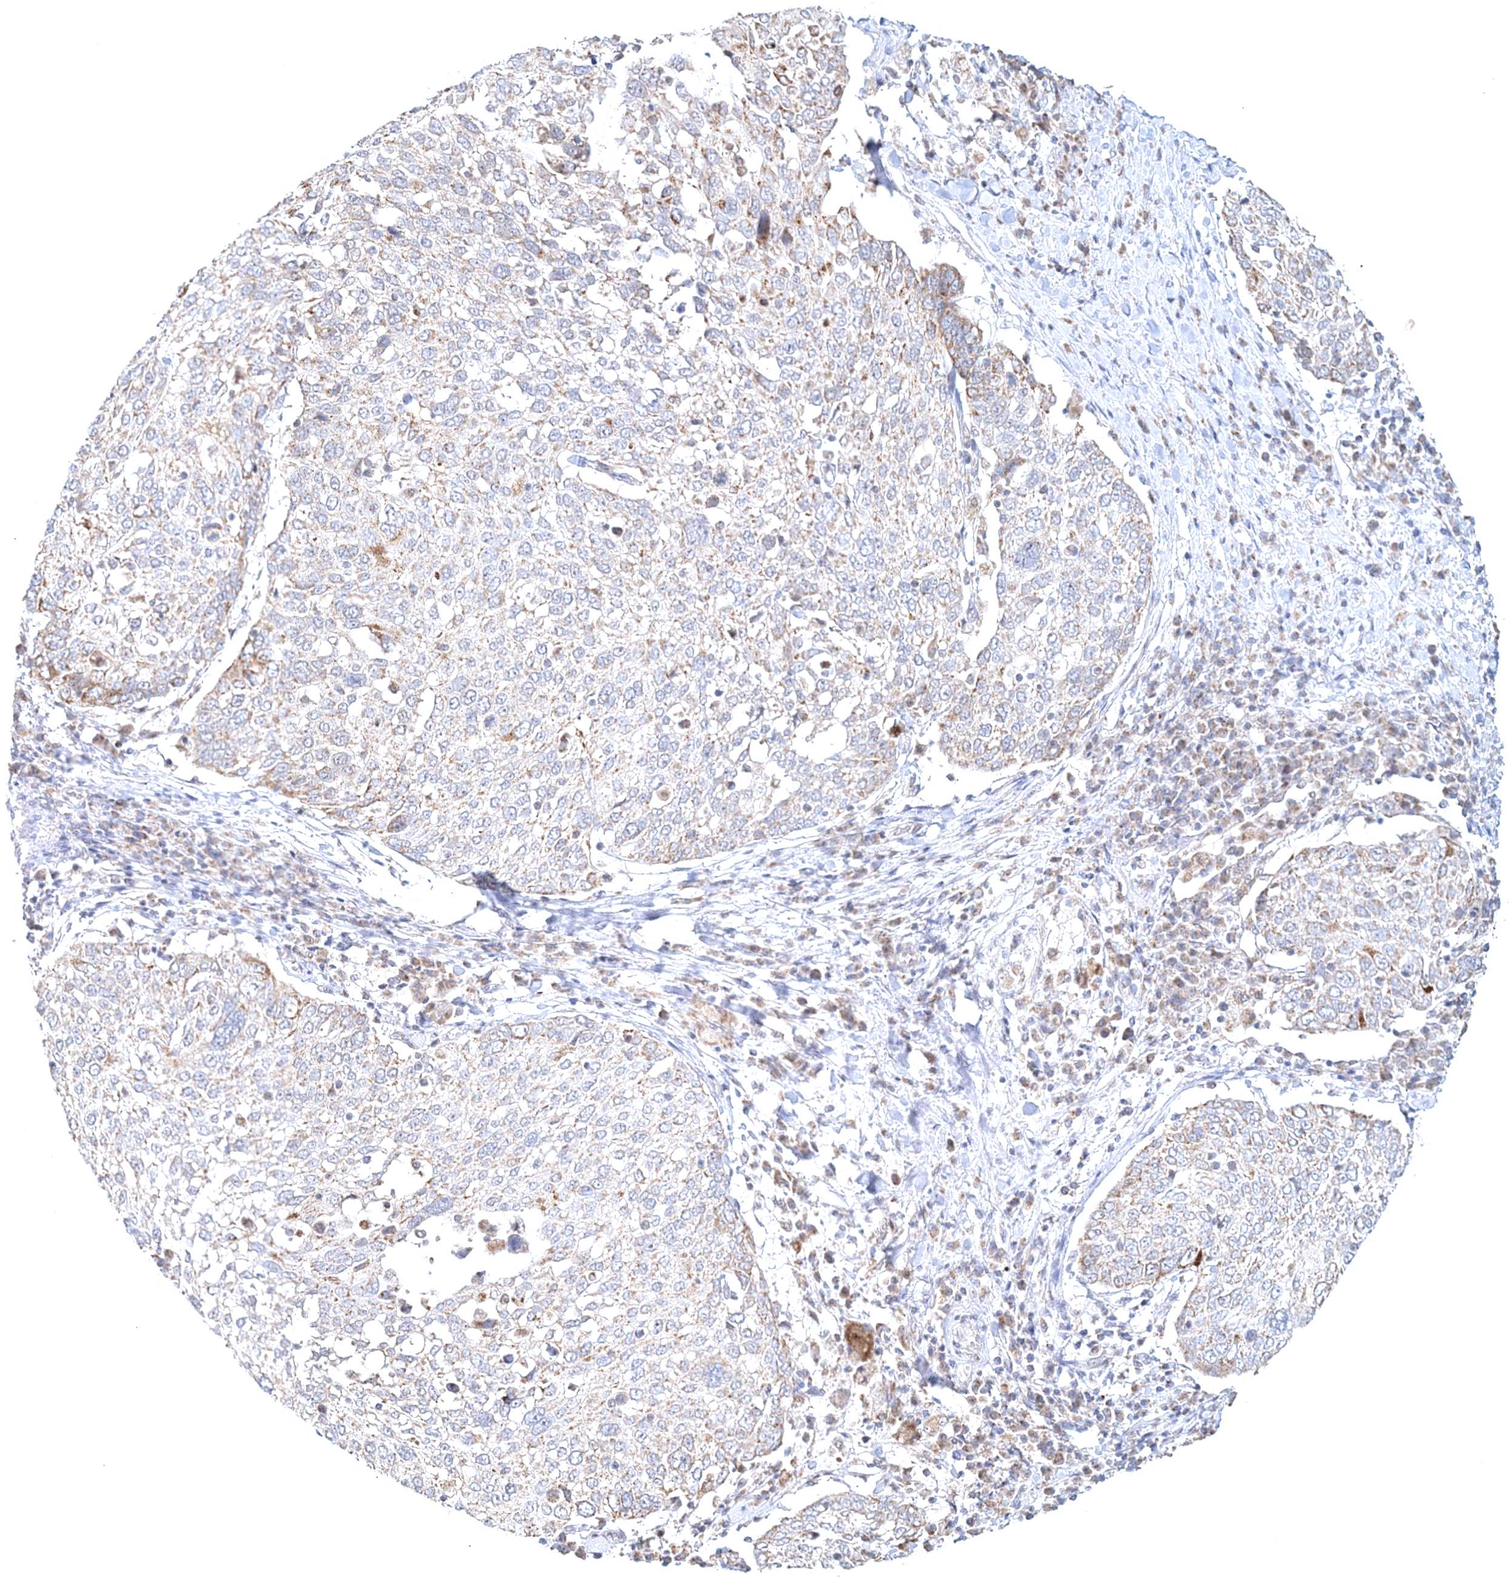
{"staining": {"intensity": "weak", "quantity": "<25%", "location": "cytoplasmic/membranous"}, "tissue": "lung cancer", "cell_type": "Tumor cells", "image_type": "cancer", "snomed": [{"axis": "morphology", "description": "Squamous cell carcinoma, NOS"}, {"axis": "topography", "description": "Lung"}], "caption": "IHC image of neoplastic tissue: human lung cancer stained with DAB (3,3'-diaminobenzidine) shows no significant protein positivity in tumor cells. Nuclei are stained in blue.", "gene": "RNF150", "patient": {"sex": "male", "age": 65}}